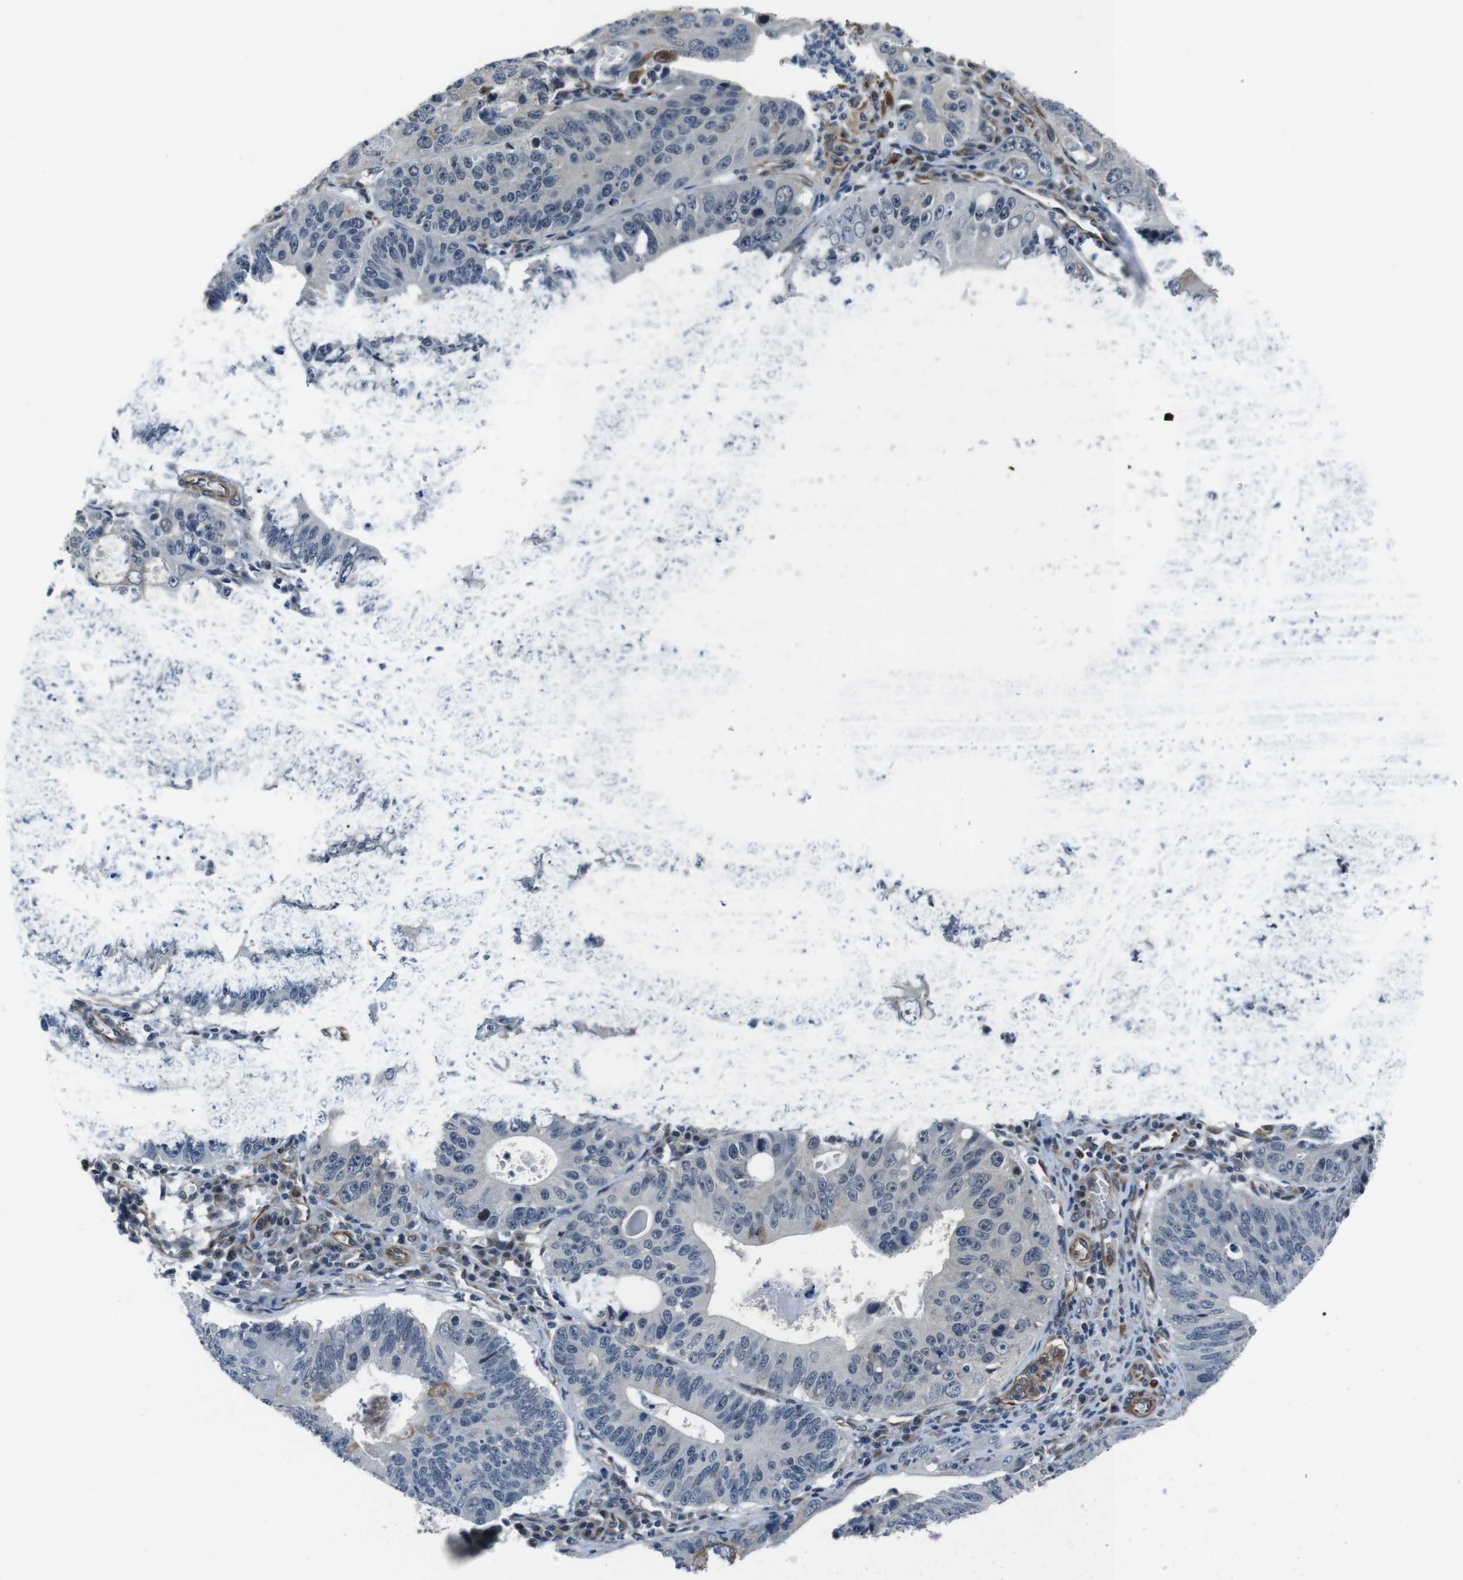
{"staining": {"intensity": "negative", "quantity": "none", "location": "none"}, "tissue": "stomach cancer", "cell_type": "Tumor cells", "image_type": "cancer", "snomed": [{"axis": "morphology", "description": "Adenocarcinoma, NOS"}, {"axis": "topography", "description": "Stomach"}], "caption": "Tumor cells show no significant staining in stomach cancer (adenocarcinoma). The staining was performed using DAB to visualize the protein expression in brown, while the nuclei were stained in blue with hematoxylin (Magnification: 20x).", "gene": "LRRC49", "patient": {"sex": "male", "age": 59}}